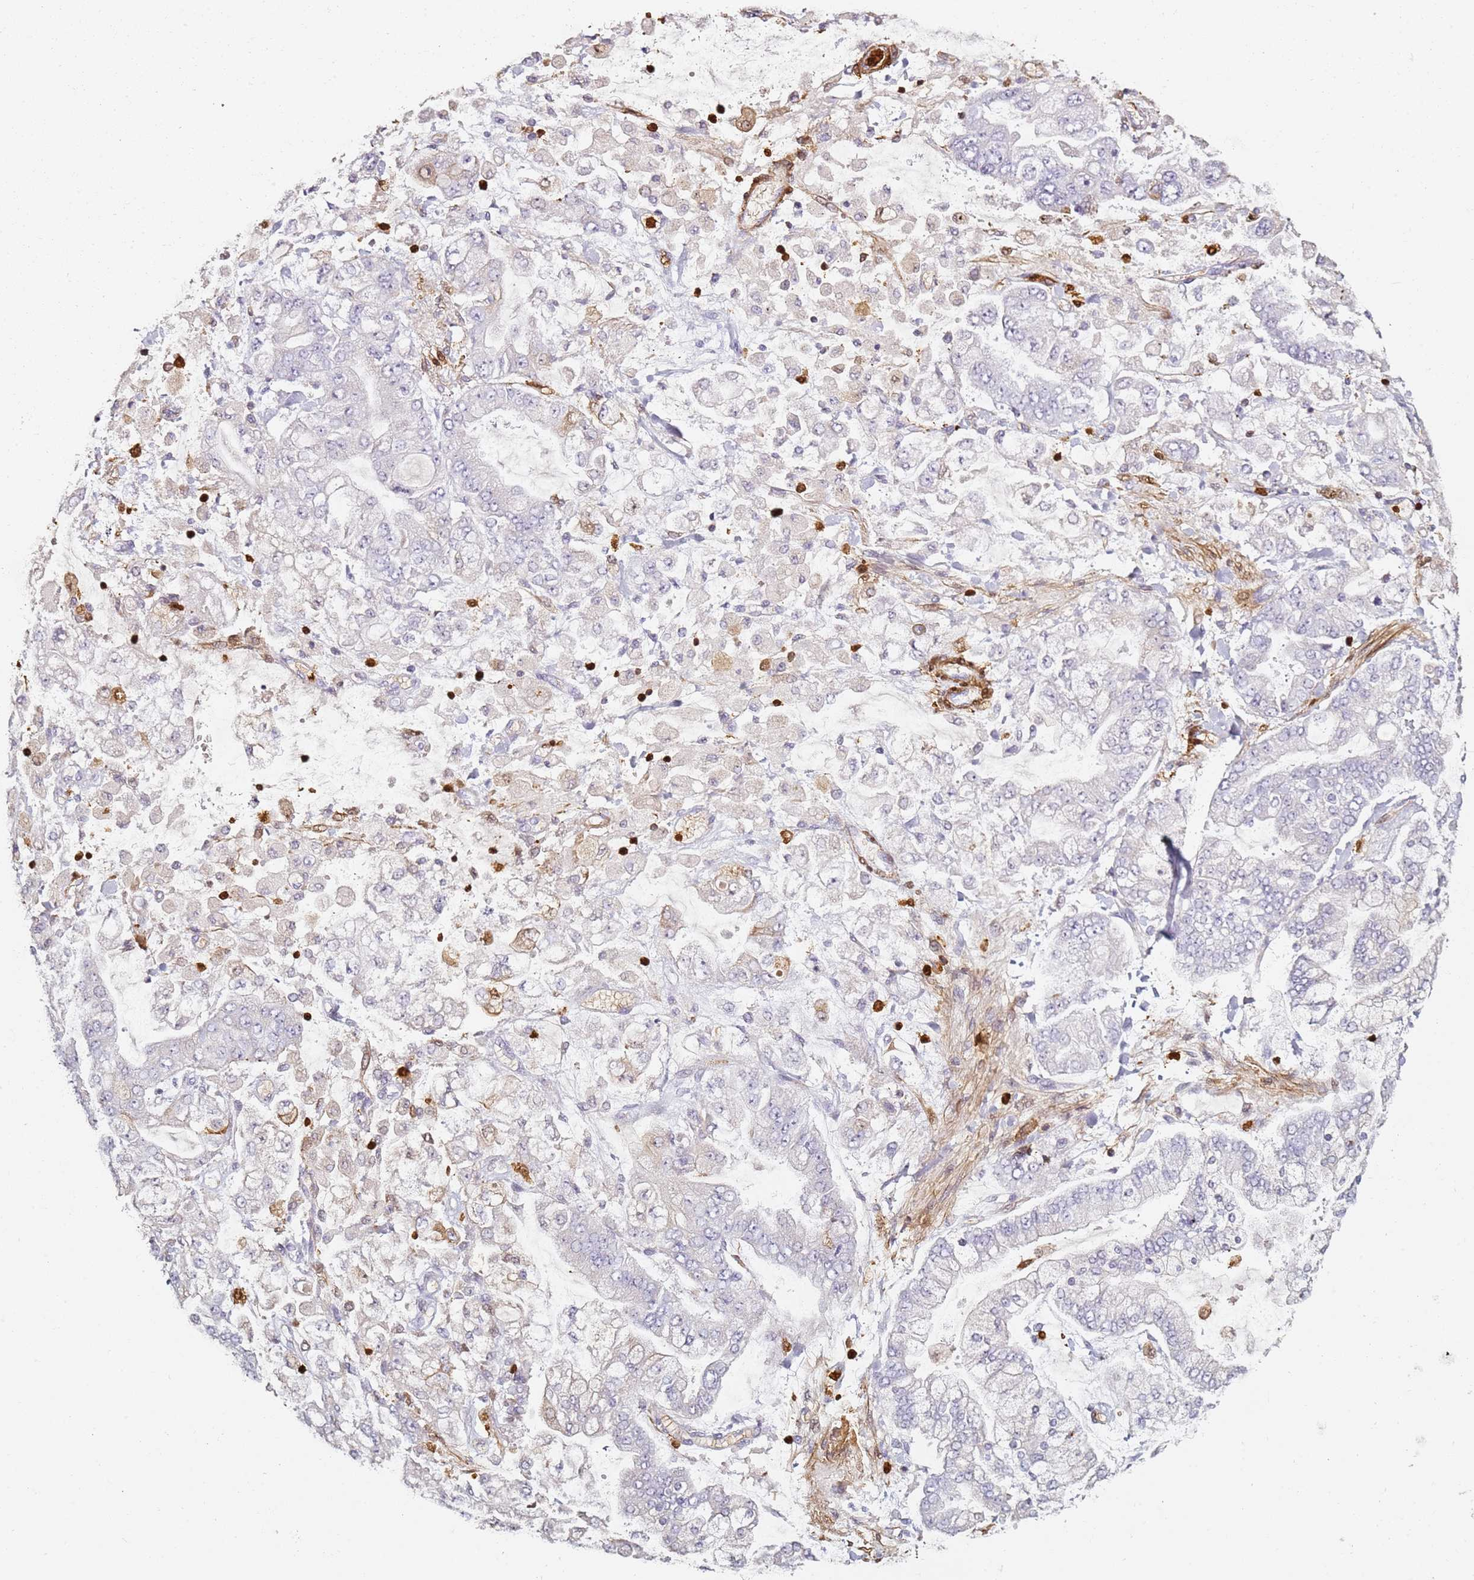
{"staining": {"intensity": "negative", "quantity": "none", "location": "none"}, "tissue": "stomach cancer", "cell_type": "Tumor cells", "image_type": "cancer", "snomed": [{"axis": "morphology", "description": "Normal tissue, NOS"}, {"axis": "morphology", "description": "Adenocarcinoma, NOS"}, {"axis": "topography", "description": "Stomach, upper"}, {"axis": "topography", "description": "Stomach"}], "caption": "Immunohistochemical staining of stomach cancer (adenocarcinoma) shows no significant positivity in tumor cells.", "gene": "S100A4", "patient": {"sex": "male", "age": 76}}